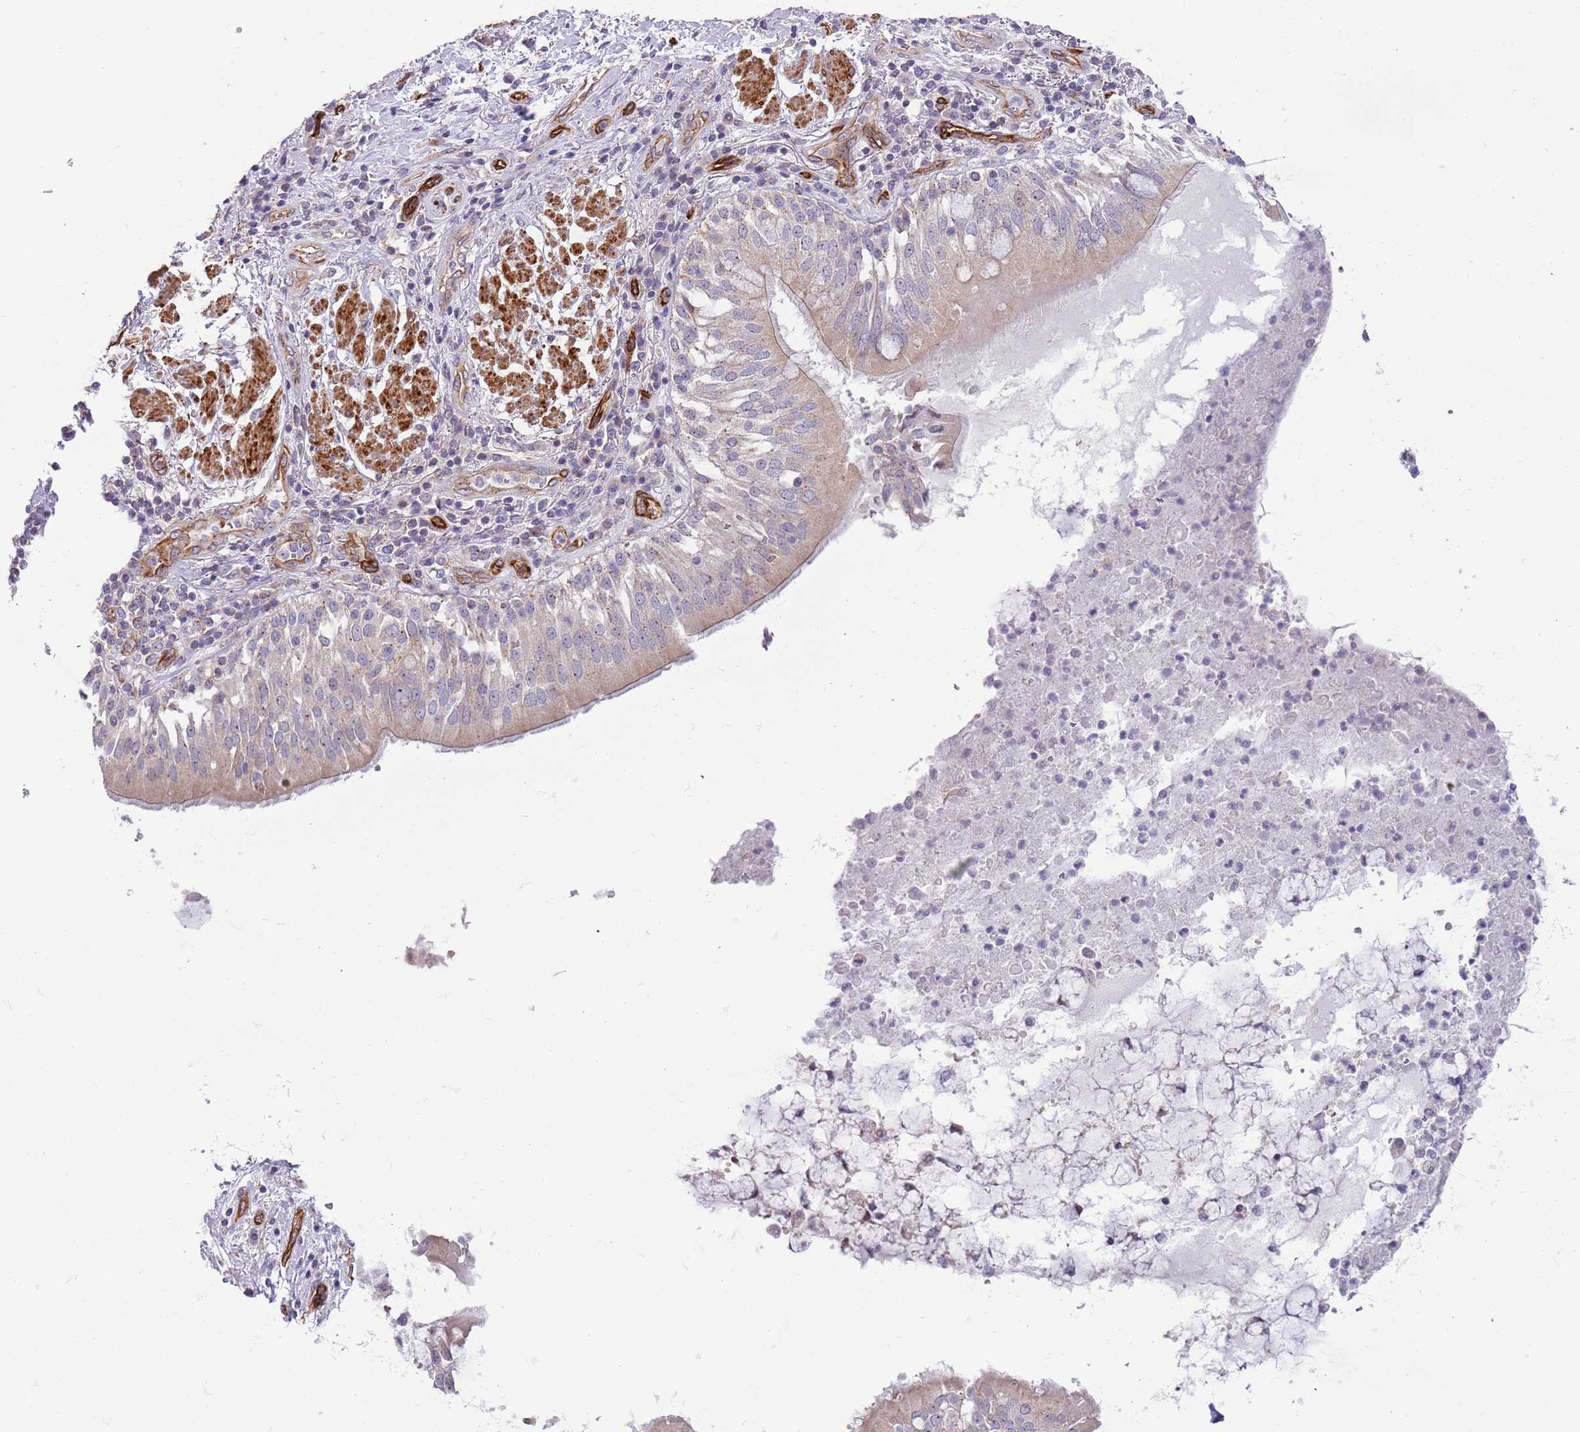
{"staining": {"intensity": "weak", "quantity": "<25%", "location": "cytoplasmic/membranous"}, "tissue": "adipose tissue", "cell_type": "Adipocytes", "image_type": "normal", "snomed": [{"axis": "morphology", "description": "Normal tissue, NOS"}, {"axis": "morphology", "description": "Squamous cell carcinoma, NOS"}, {"axis": "topography", "description": "Bronchus"}, {"axis": "topography", "description": "Lung"}], "caption": "Protein analysis of unremarkable adipose tissue exhibits no significant positivity in adipocytes.", "gene": "GAS2L3", "patient": {"sex": "male", "age": 64}}